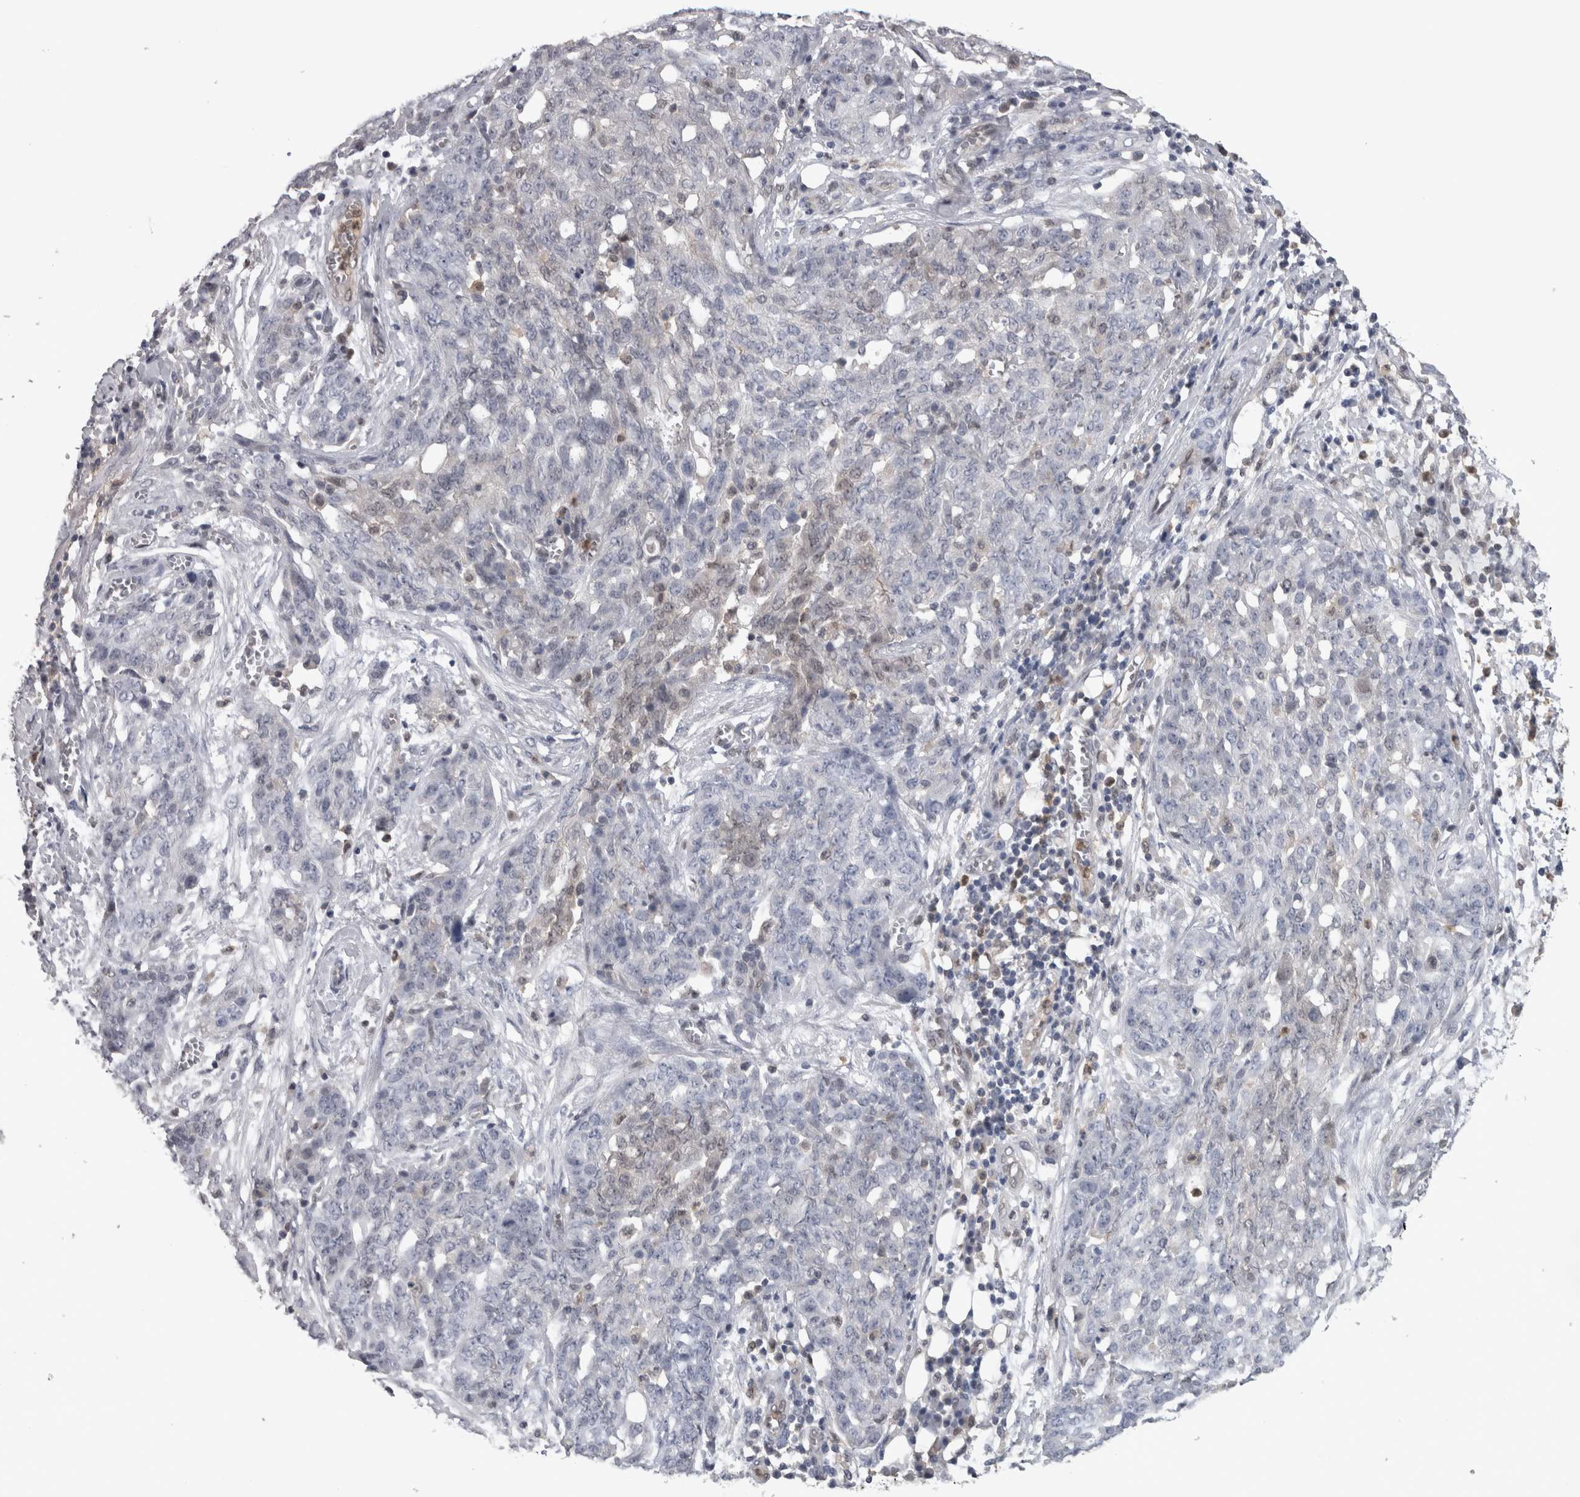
{"staining": {"intensity": "negative", "quantity": "none", "location": "none"}, "tissue": "ovarian cancer", "cell_type": "Tumor cells", "image_type": "cancer", "snomed": [{"axis": "morphology", "description": "Cystadenocarcinoma, serous, NOS"}, {"axis": "topography", "description": "Soft tissue"}, {"axis": "topography", "description": "Ovary"}], "caption": "Micrograph shows no significant protein expression in tumor cells of serous cystadenocarcinoma (ovarian).", "gene": "NAPRT", "patient": {"sex": "female", "age": 57}}